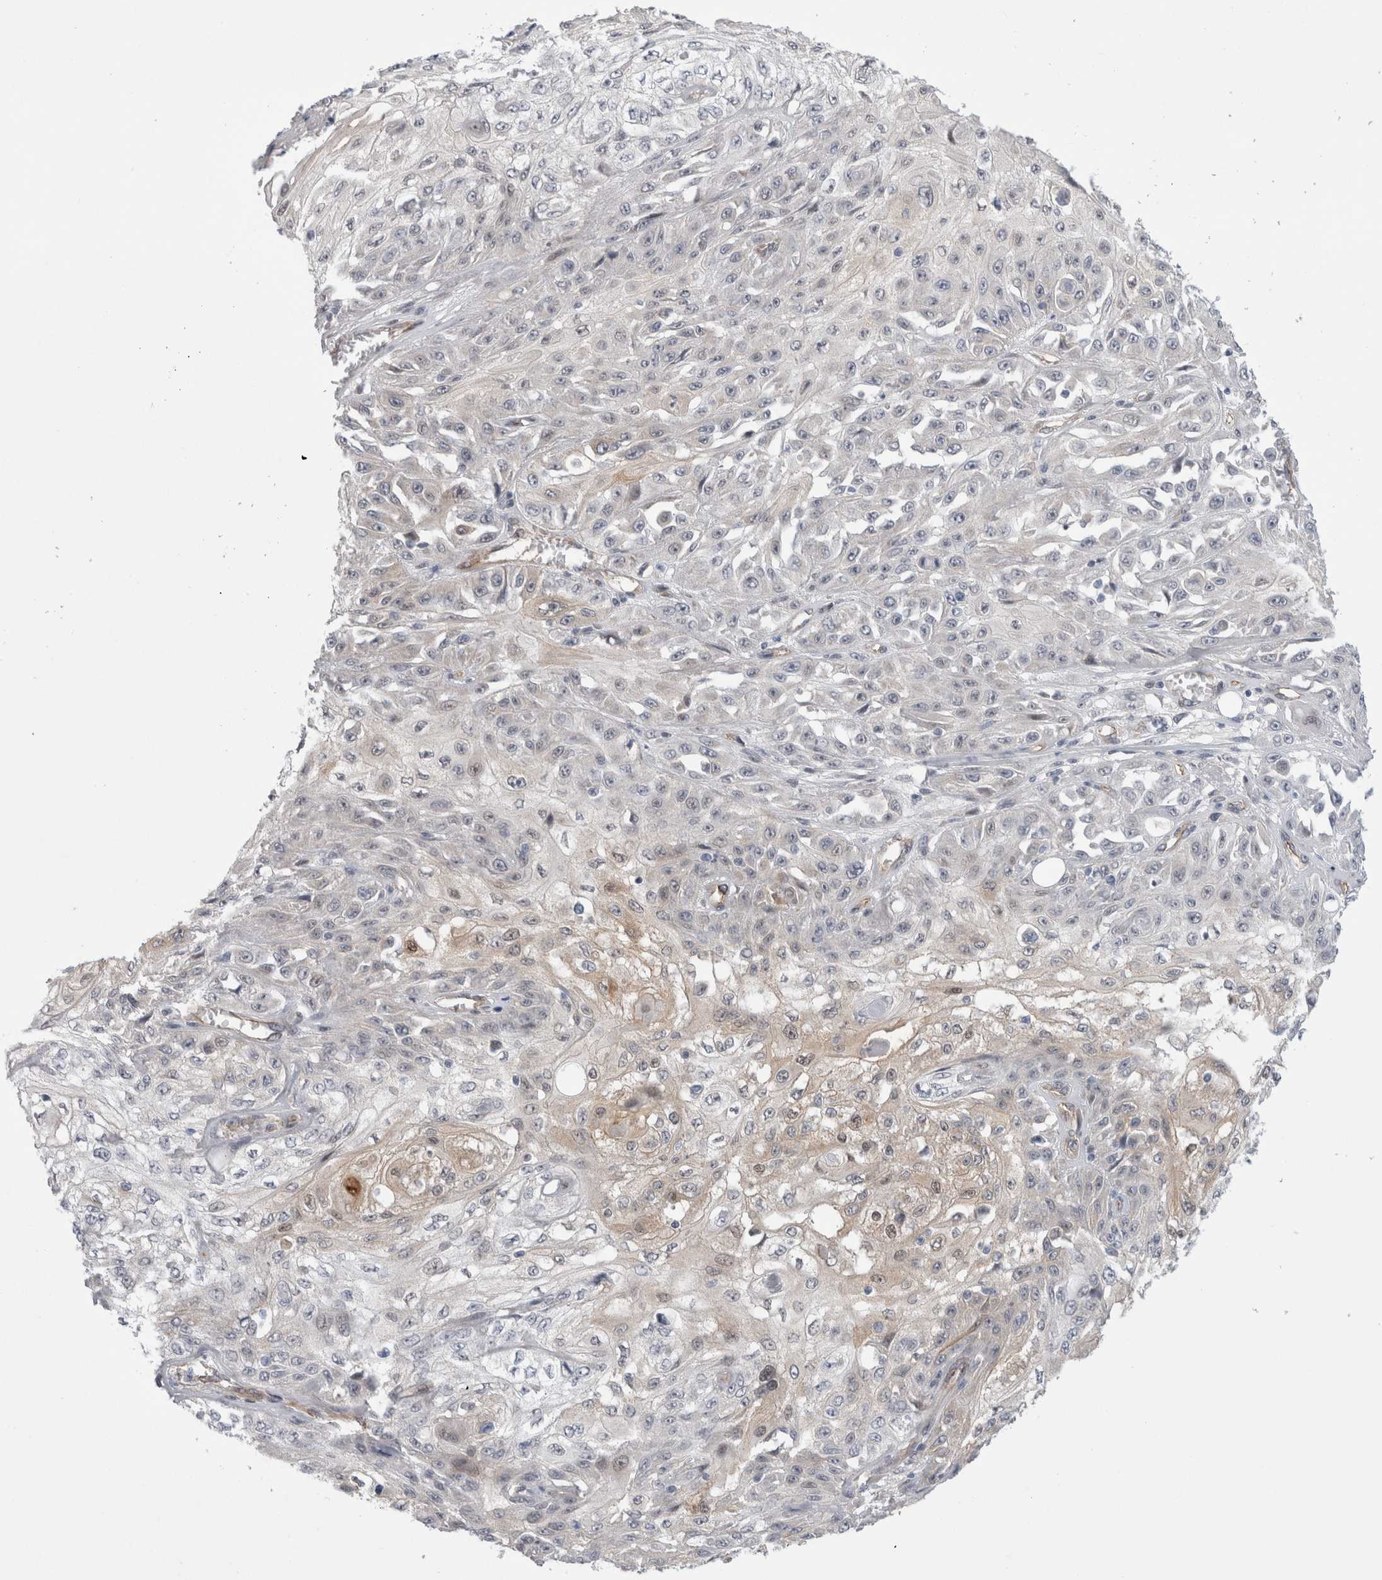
{"staining": {"intensity": "negative", "quantity": "none", "location": "none"}, "tissue": "skin cancer", "cell_type": "Tumor cells", "image_type": "cancer", "snomed": [{"axis": "morphology", "description": "Squamous cell carcinoma, NOS"}, {"axis": "morphology", "description": "Squamous cell carcinoma, metastatic, NOS"}, {"axis": "topography", "description": "Skin"}, {"axis": "topography", "description": "Lymph node"}], "caption": "Immunohistochemical staining of human skin squamous cell carcinoma shows no significant positivity in tumor cells.", "gene": "TAFA5", "patient": {"sex": "male", "age": 75}}